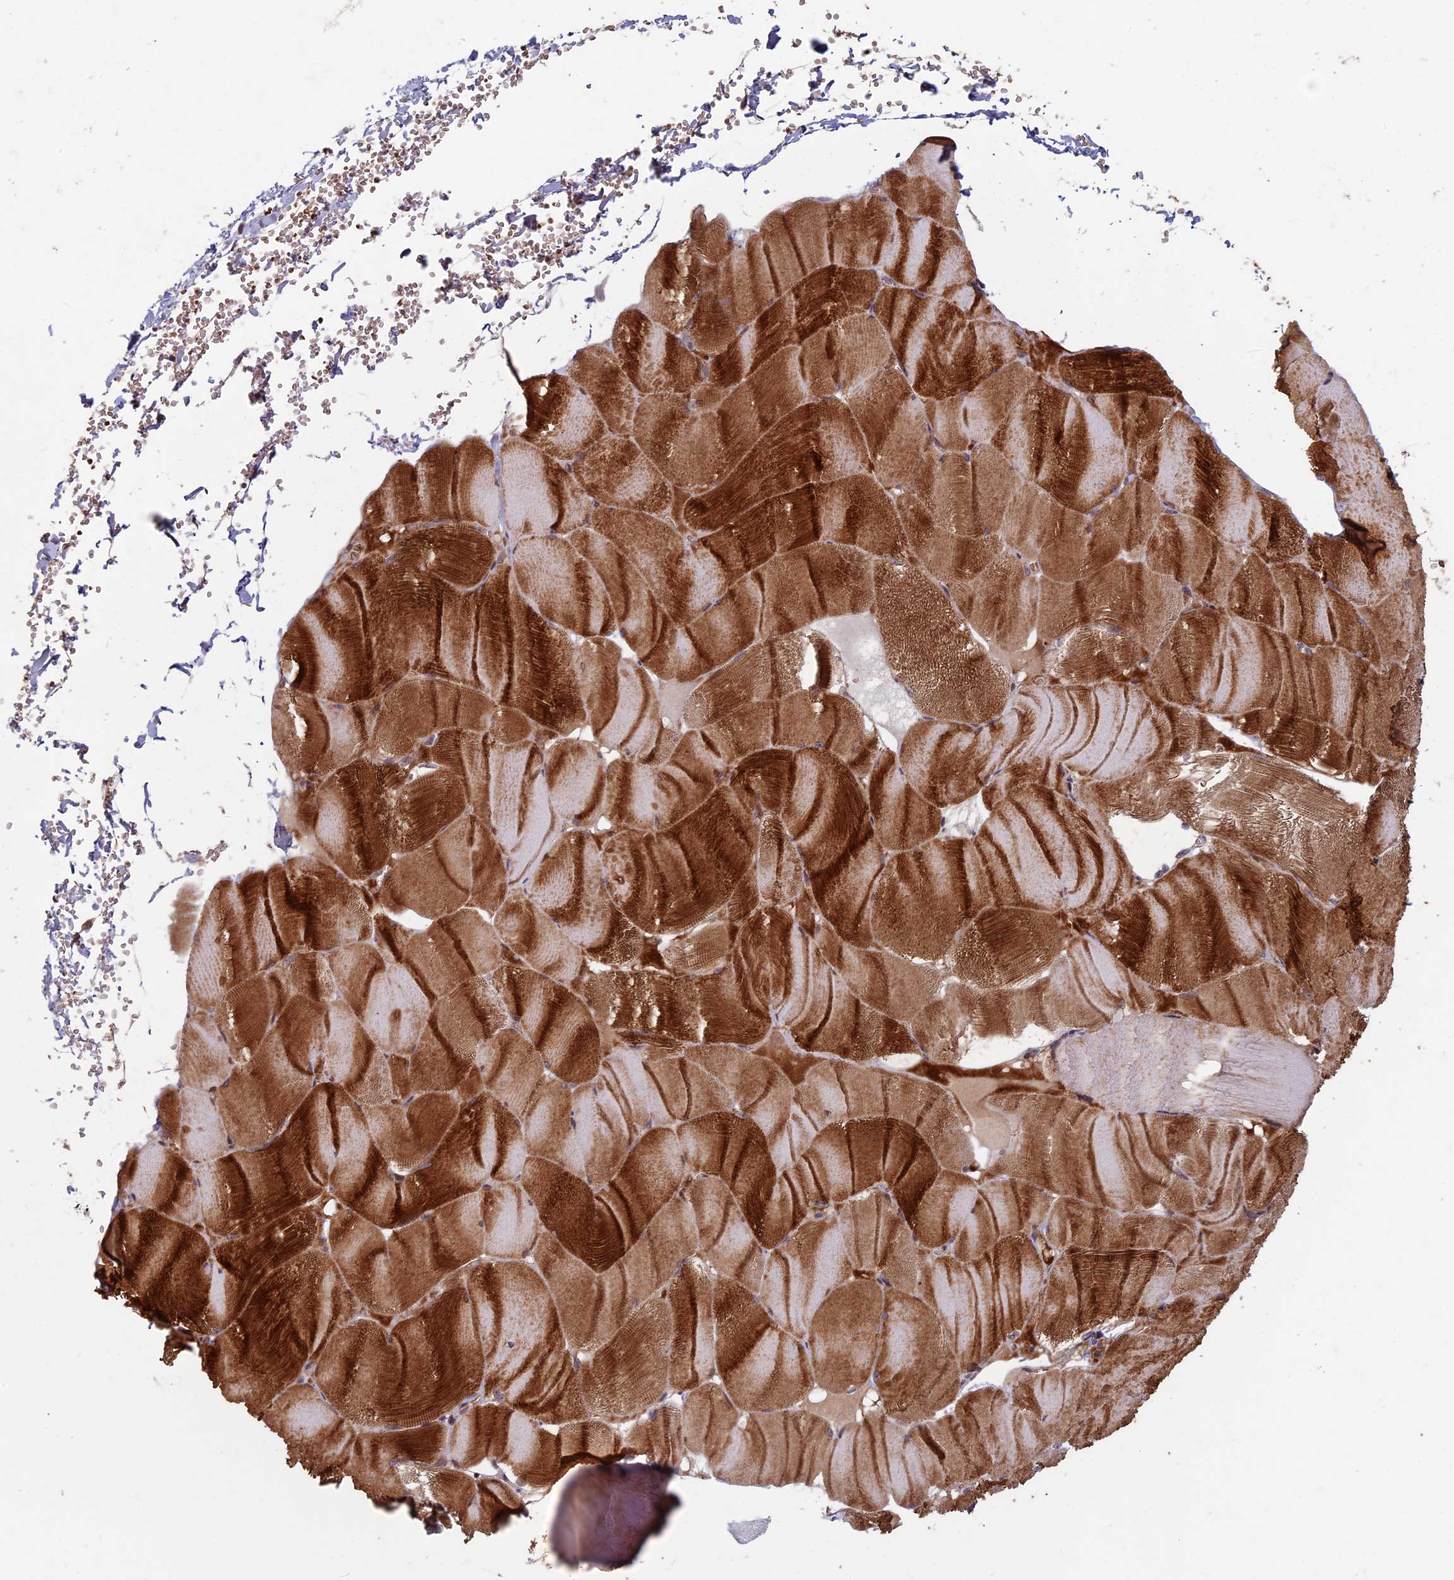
{"staining": {"intensity": "strong", "quantity": ">75%", "location": "cytoplasmic/membranous"}, "tissue": "skeletal muscle", "cell_type": "Myocytes", "image_type": "normal", "snomed": [{"axis": "morphology", "description": "Normal tissue, NOS"}, {"axis": "morphology", "description": "Basal cell carcinoma"}, {"axis": "topography", "description": "Skeletal muscle"}], "caption": "Immunohistochemistry (IHC) histopathology image of benign human skeletal muscle stained for a protein (brown), which demonstrates high levels of strong cytoplasmic/membranous positivity in about >75% of myocytes.", "gene": "RCCD1", "patient": {"sex": "female", "age": 64}}